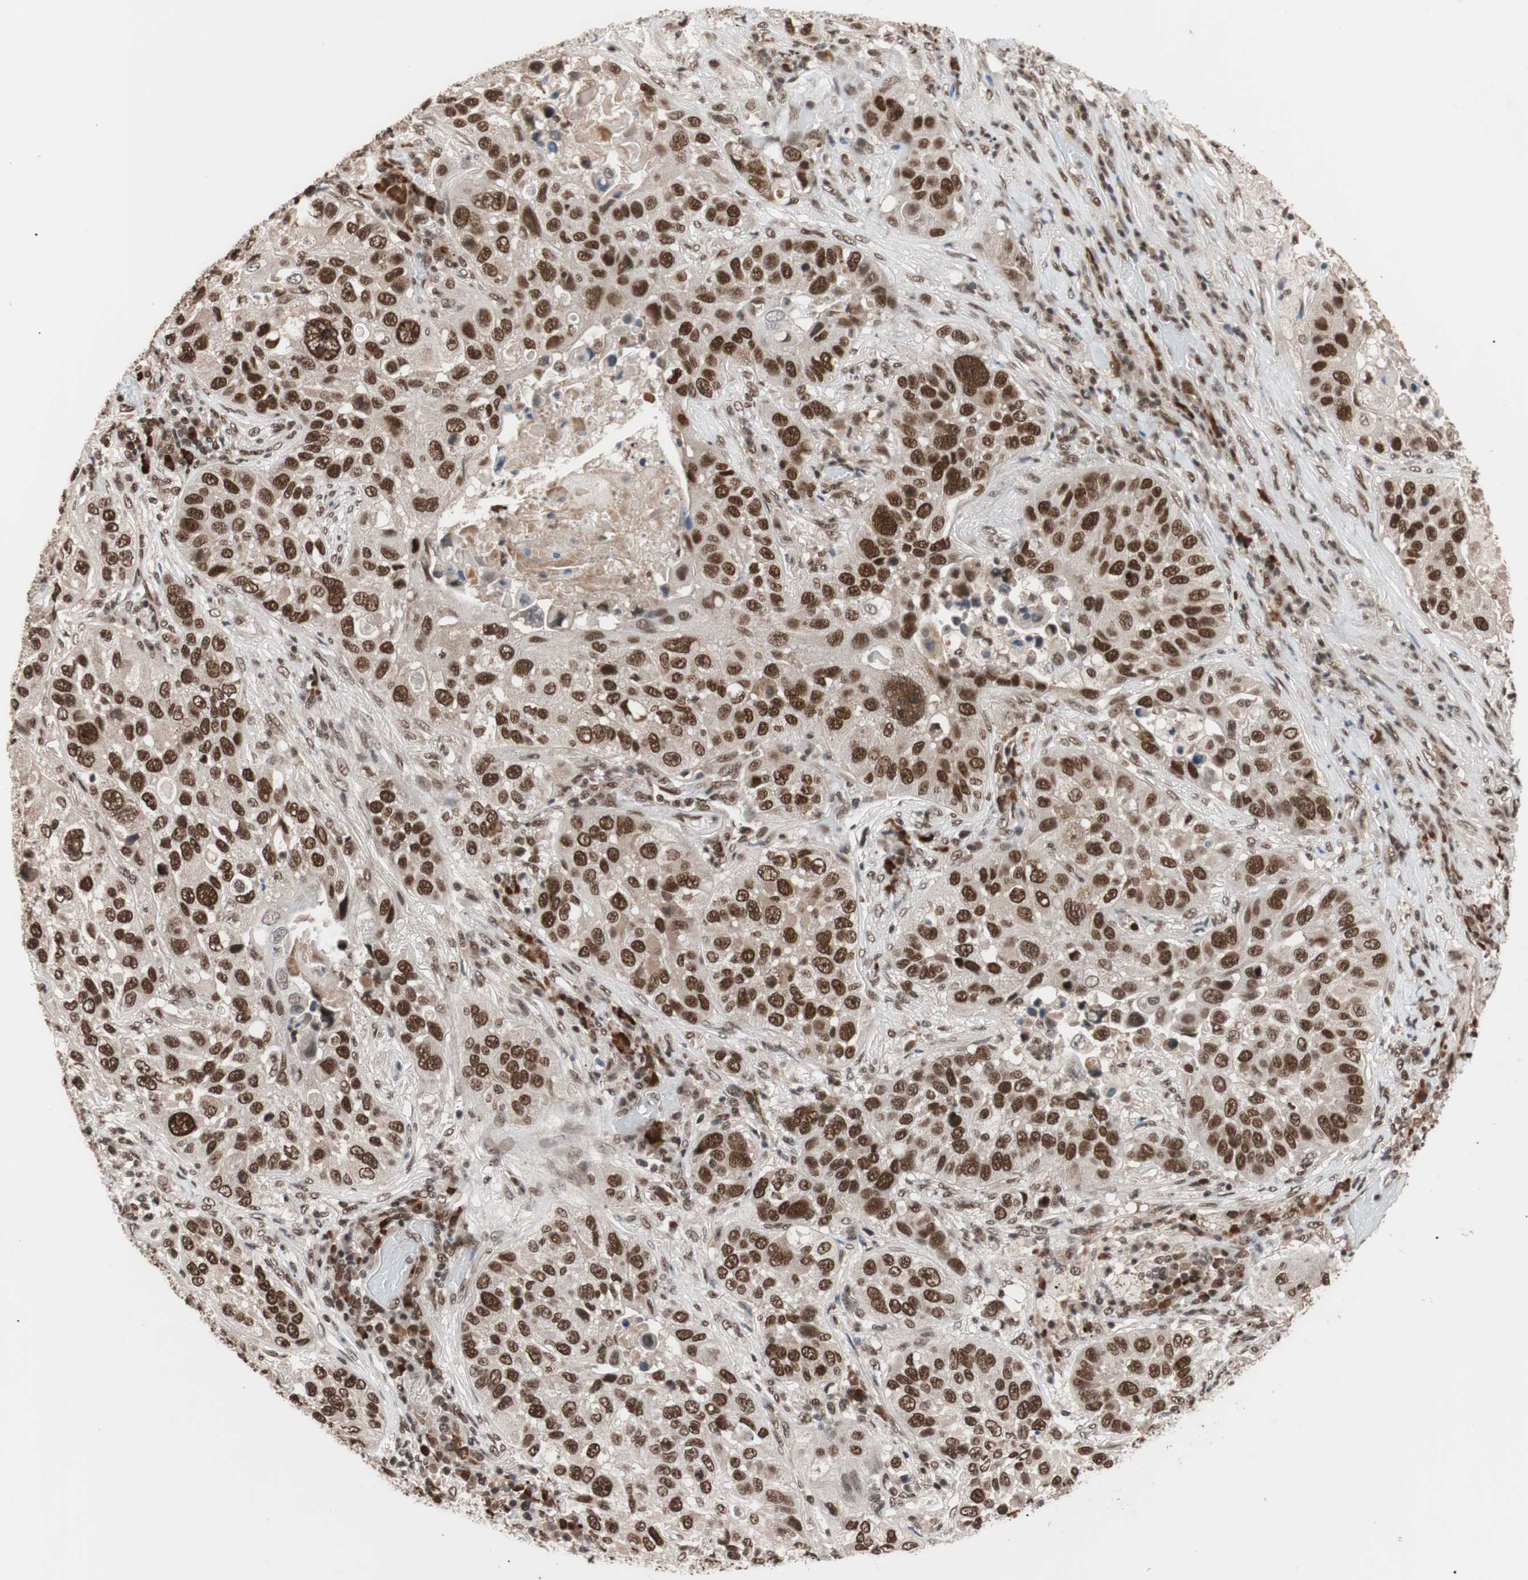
{"staining": {"intensity": "strong", "quantity": ">75%", "location": "nuclear"}, "tissue": "lung cancer", "cell_type": "Tumor cells", "image_type": "cancer", "snomed": [{"axis": "morphology", "description": "Squamous cell carcinoma, NOS"}, {"axis": "topography", "description": "Lung"}], "caption": "Lung squamous cell carcinoma stained for a protein reveals strong nuclear positivity in tumor cells.", "gene": "CHAMP1", "patient": {"sex": "male", "age": 57}}